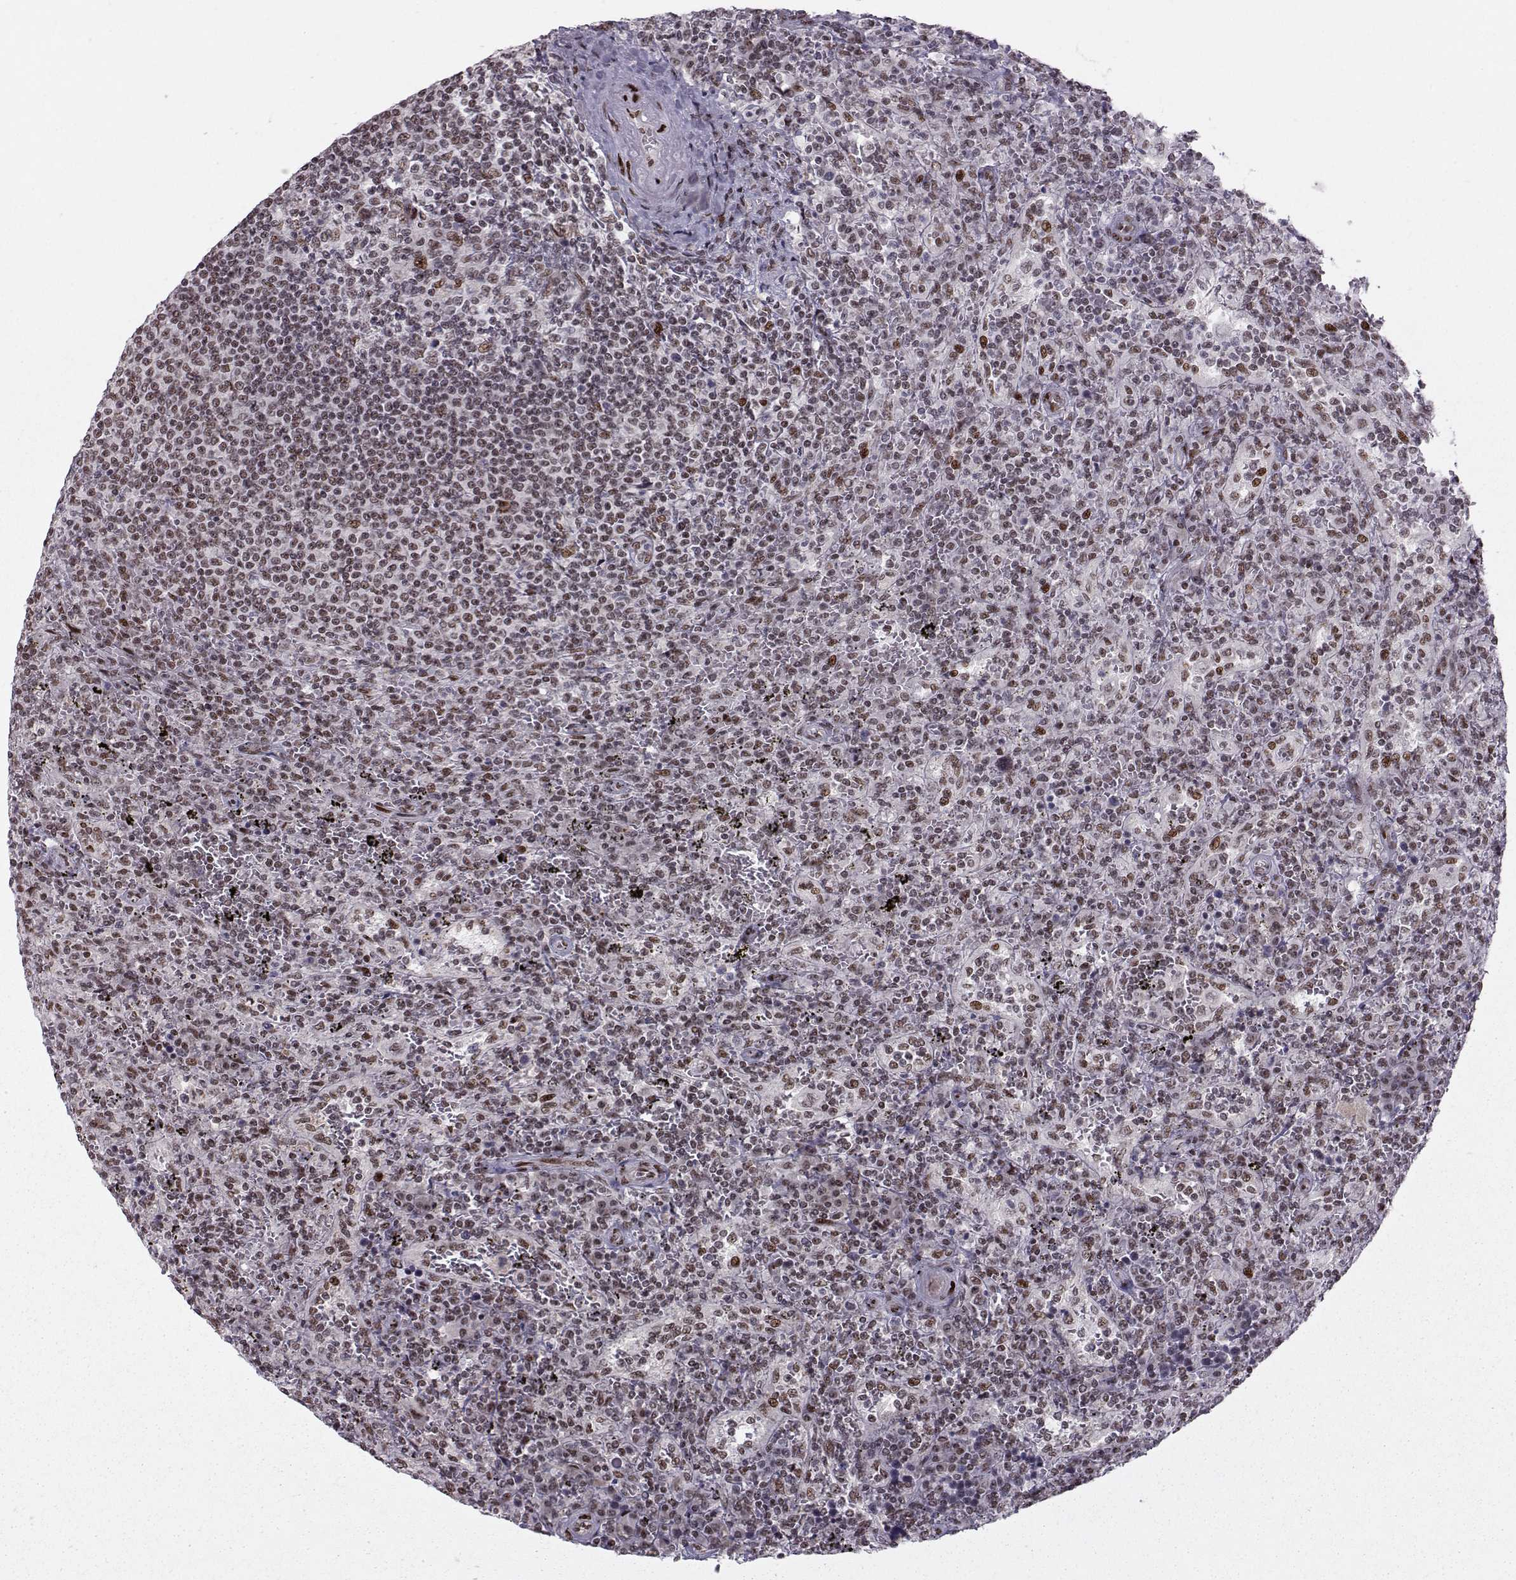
{"staining": {"intensity": "moderate", "quantity": ">75%", "location": "nuclear"}, "tissue": "lymphoma", "cell_type": "Tumor cells", "image_type": "cancer", "snomed": [{"axis": "morphology", "description": "Malignant lymphoma, non-Hodgkin's type, Low grade"}, {"axis": "topography", "description": "Spleen"}], "caption": "Lymphoma stained with a protein marker demonstrates moderate staining in tumor cells.", "gene": "SNAPC2", "patient": {"sex": "male", "age": 62}}